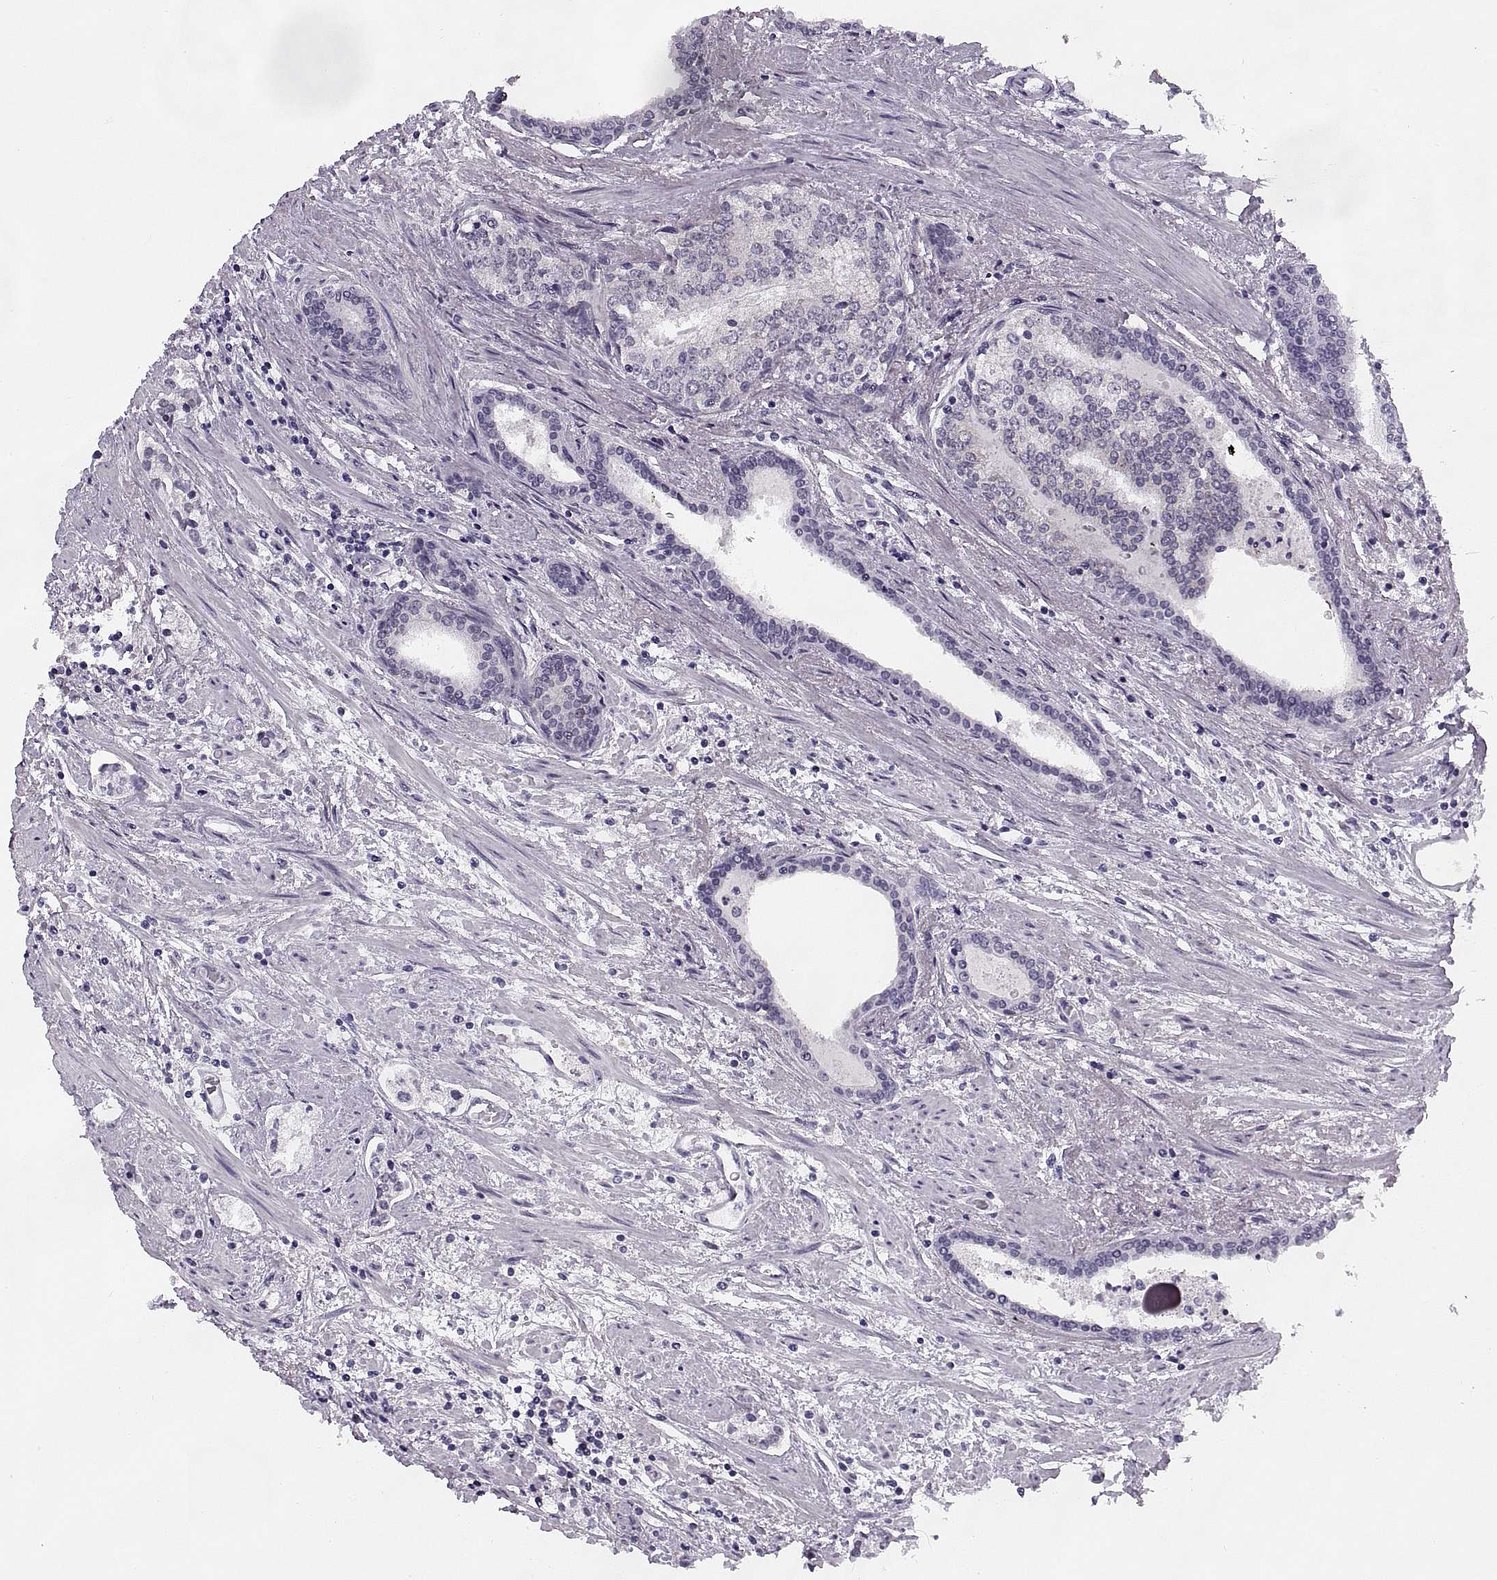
{"staining": {"intensity": "negative", "quantity": "none", "location": "none"}, "tissue": "prostate cancer", "cell_type": "Tumor cells", "image_type": "cancer", "snomed": [{"axis": "morphology", "description": "Adenocarcinoma, NOS"}, {"axis": "topography", "description": "Prostate"}], "caption": "This is a histopathology image of immunohistochemistry (IHC) staining of prostate cancer (adenocarcinoma), which shows no staining in tumor cells. The staining is performed using DAB (3,3'-diaminobenzidine) brown chromogen with nuclei counter-stained in using hematoxylin.", "gene": "TBC1D3G", "patient": {"sex": "male", "age": 64}}